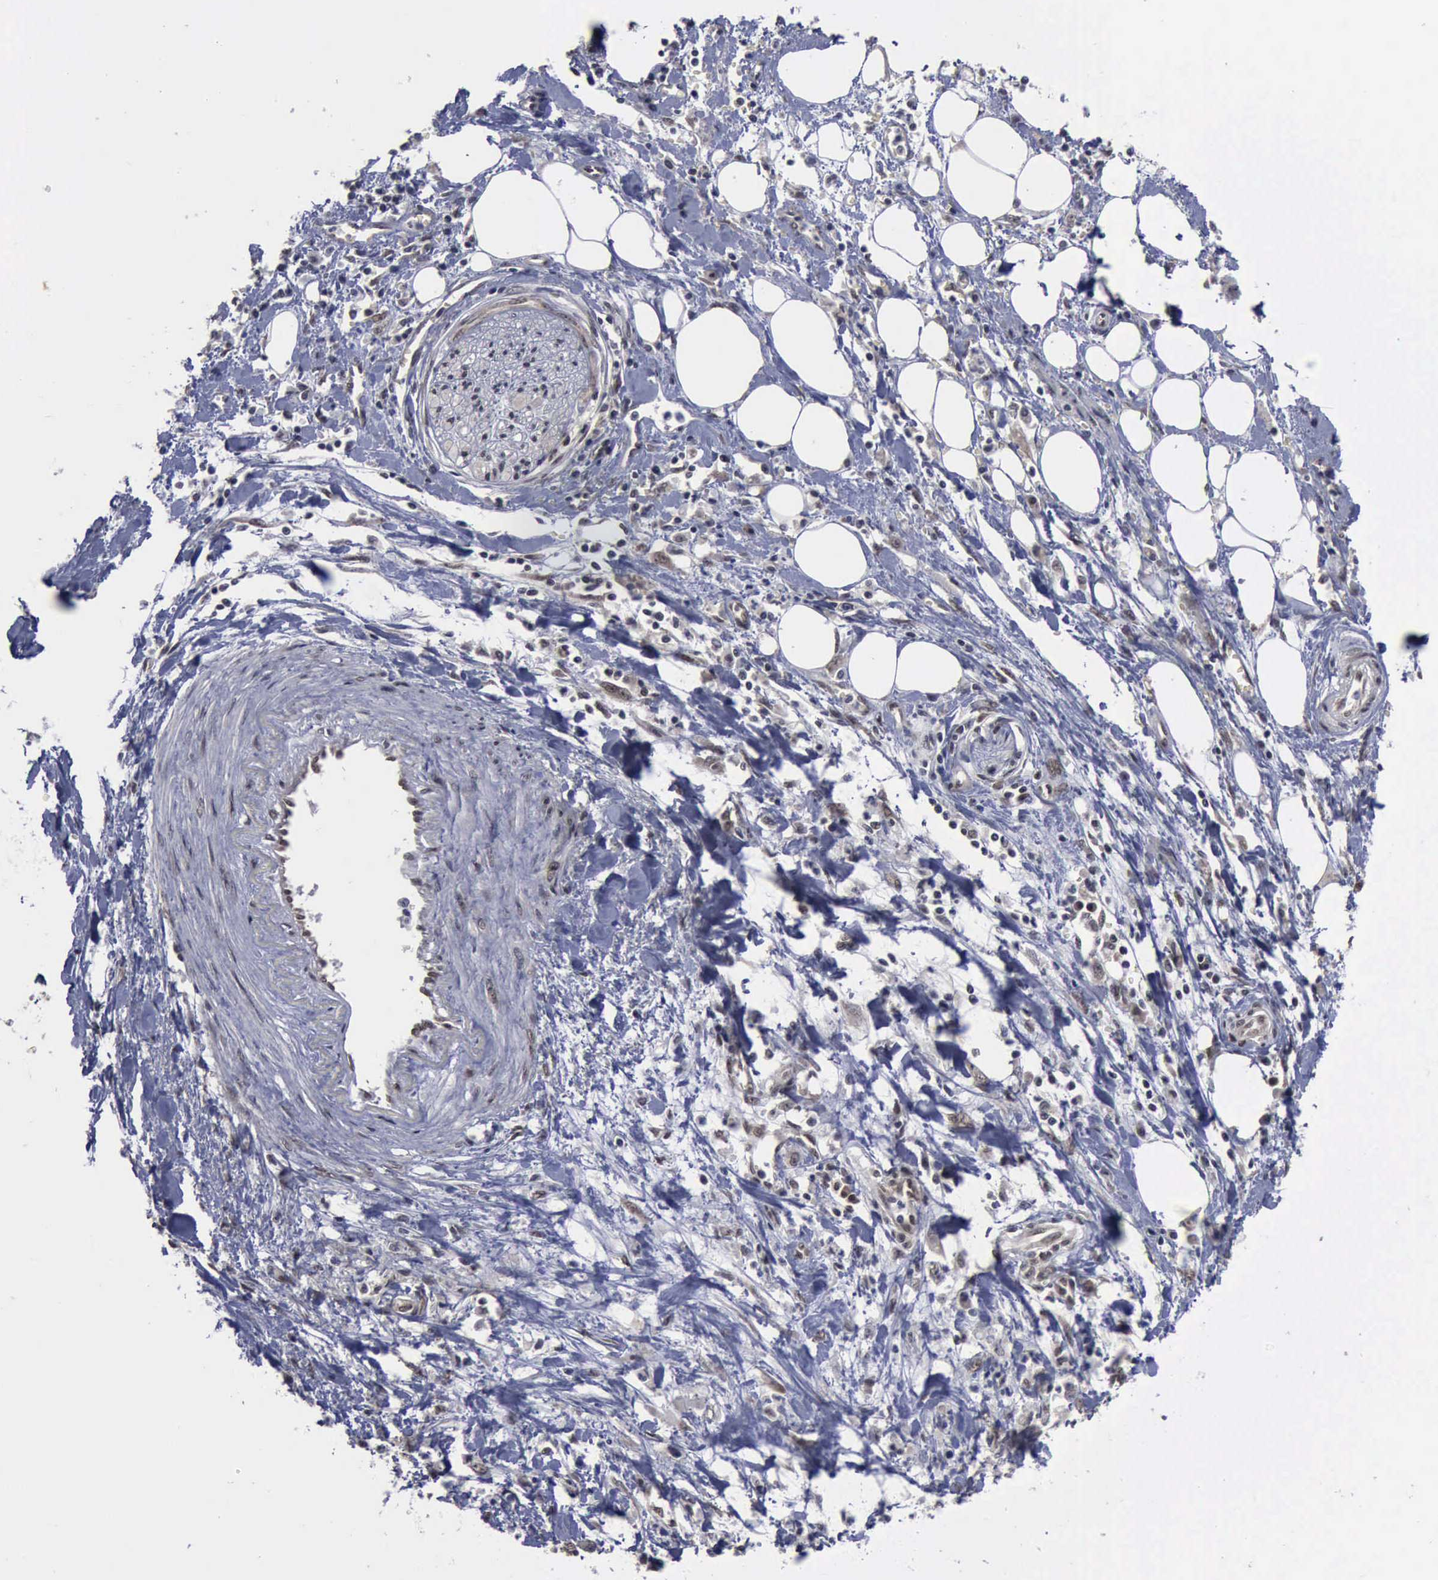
{"staining": {"intensity": "weak", "quantity": ">75%", "location": "cytoplasmic/membranous,nuclear"}, "tissue": "pancreatic cancer", "cell_type": "Tumor cells", "image_type": "cancer", "snomed": [{"axis": "morphology", "description": "Adenocarcinoma, NOS"}, {"axis": "topography", "description": "Pancreas"}], "caption": "Protein analysis of adenocarcinoma (pancreatic) tissue demonstrates weak cytoplasmic/membranous and nuclear positivity in approximately >75% of tumor cells.", "gene": "RTCB", "patient": {"sex": "female", "age": 70}}